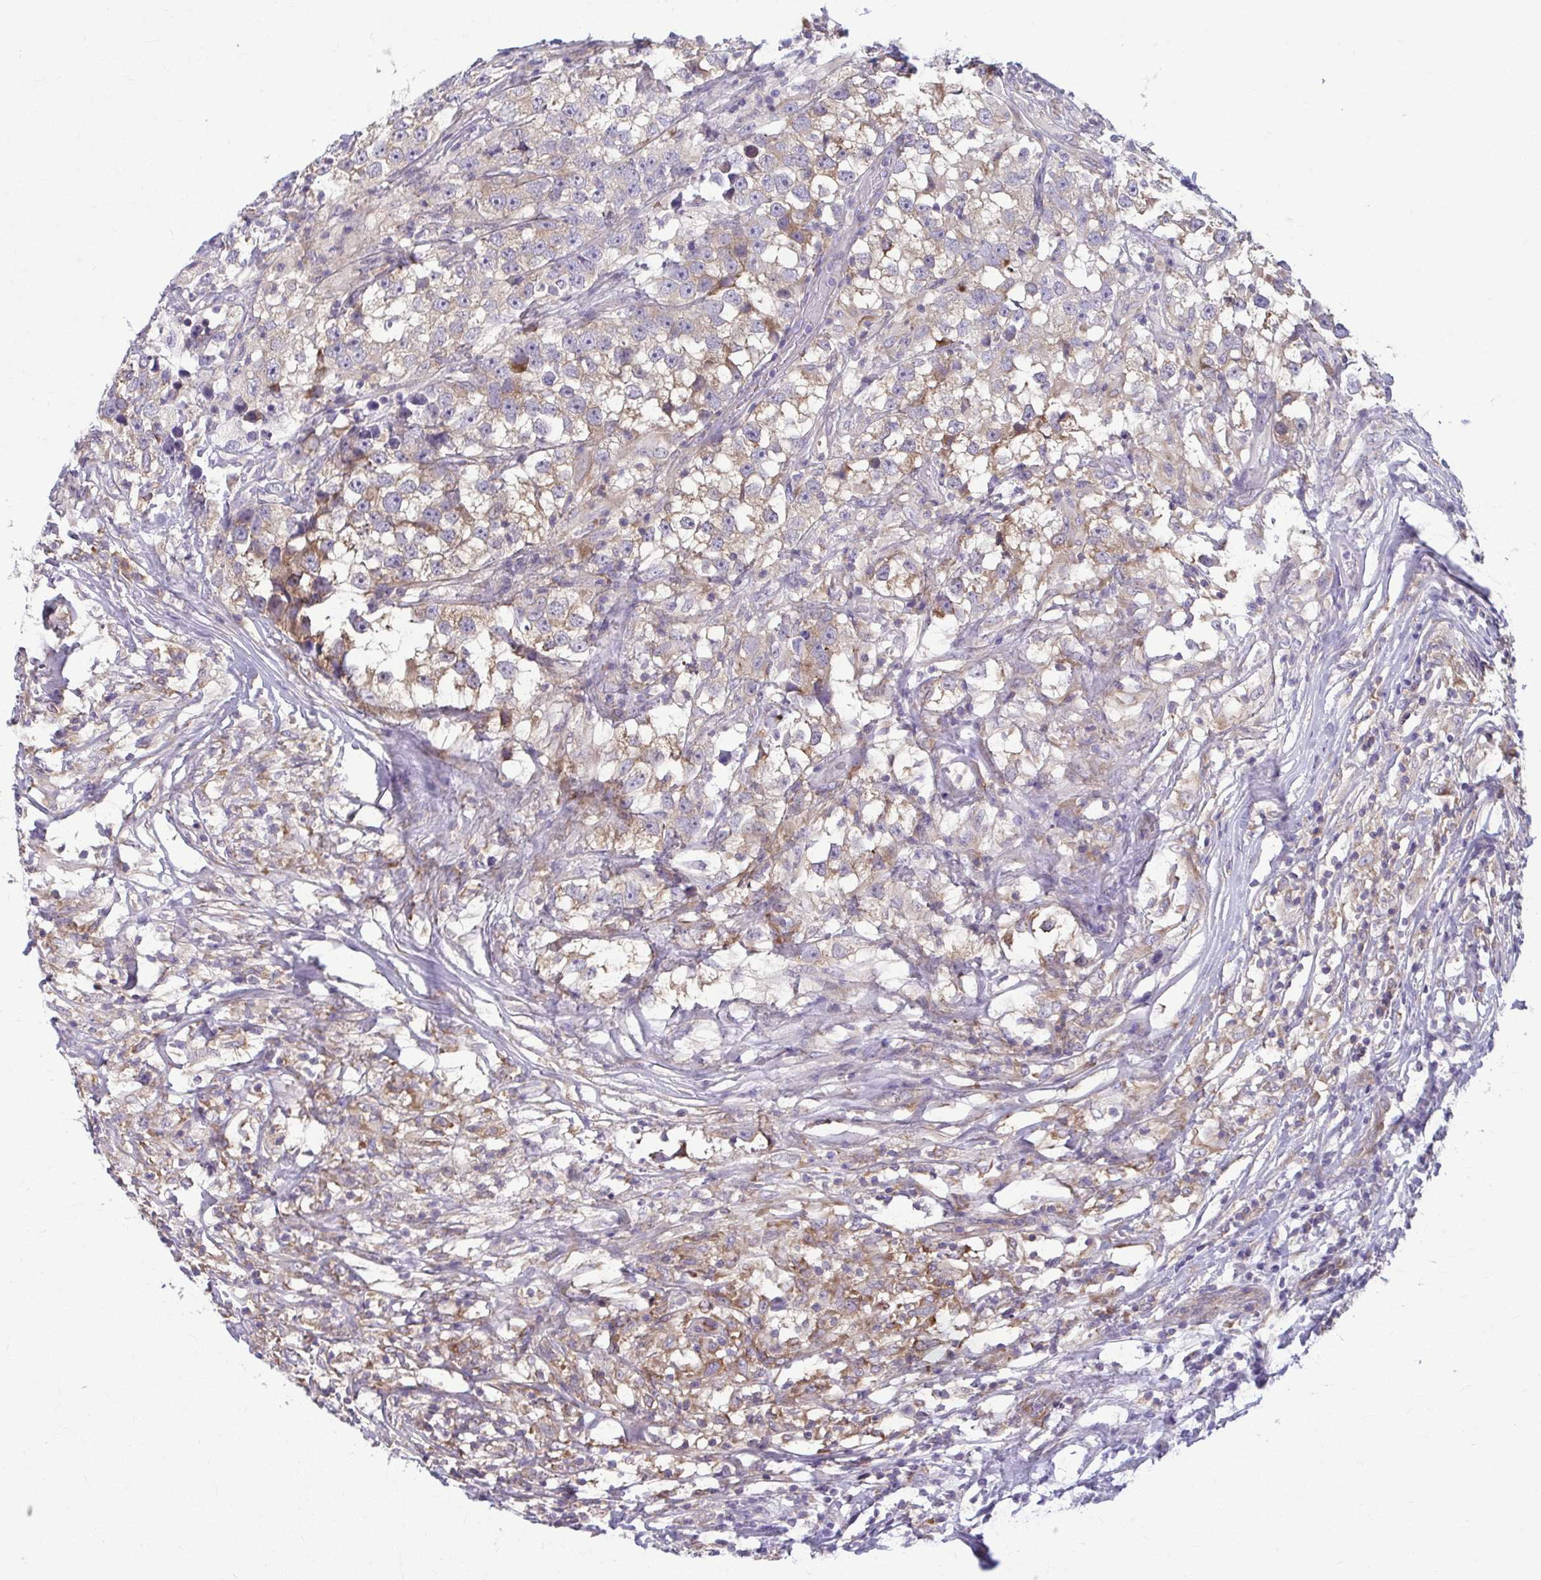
{"staining": {"intensity": "weak", "quantity": ">75%", "location": "cytoplasmic/membranous"}, "tissue": "testis cancer", "cell_type": "Tumor cells", "image_type": "cancer", "snomed": [{"axis": "morphology", "description": "Seminoma, NOS"}, {"axis": "topography", "description": "Testis"}], "caption": "A low amount of weak cytoplasmic/membranous staining is identified in about >75% of tumor cells in seminoma (testis) tissue.", "gene": "TMEM108", "patient": {"sex": "male", "age": 46}}